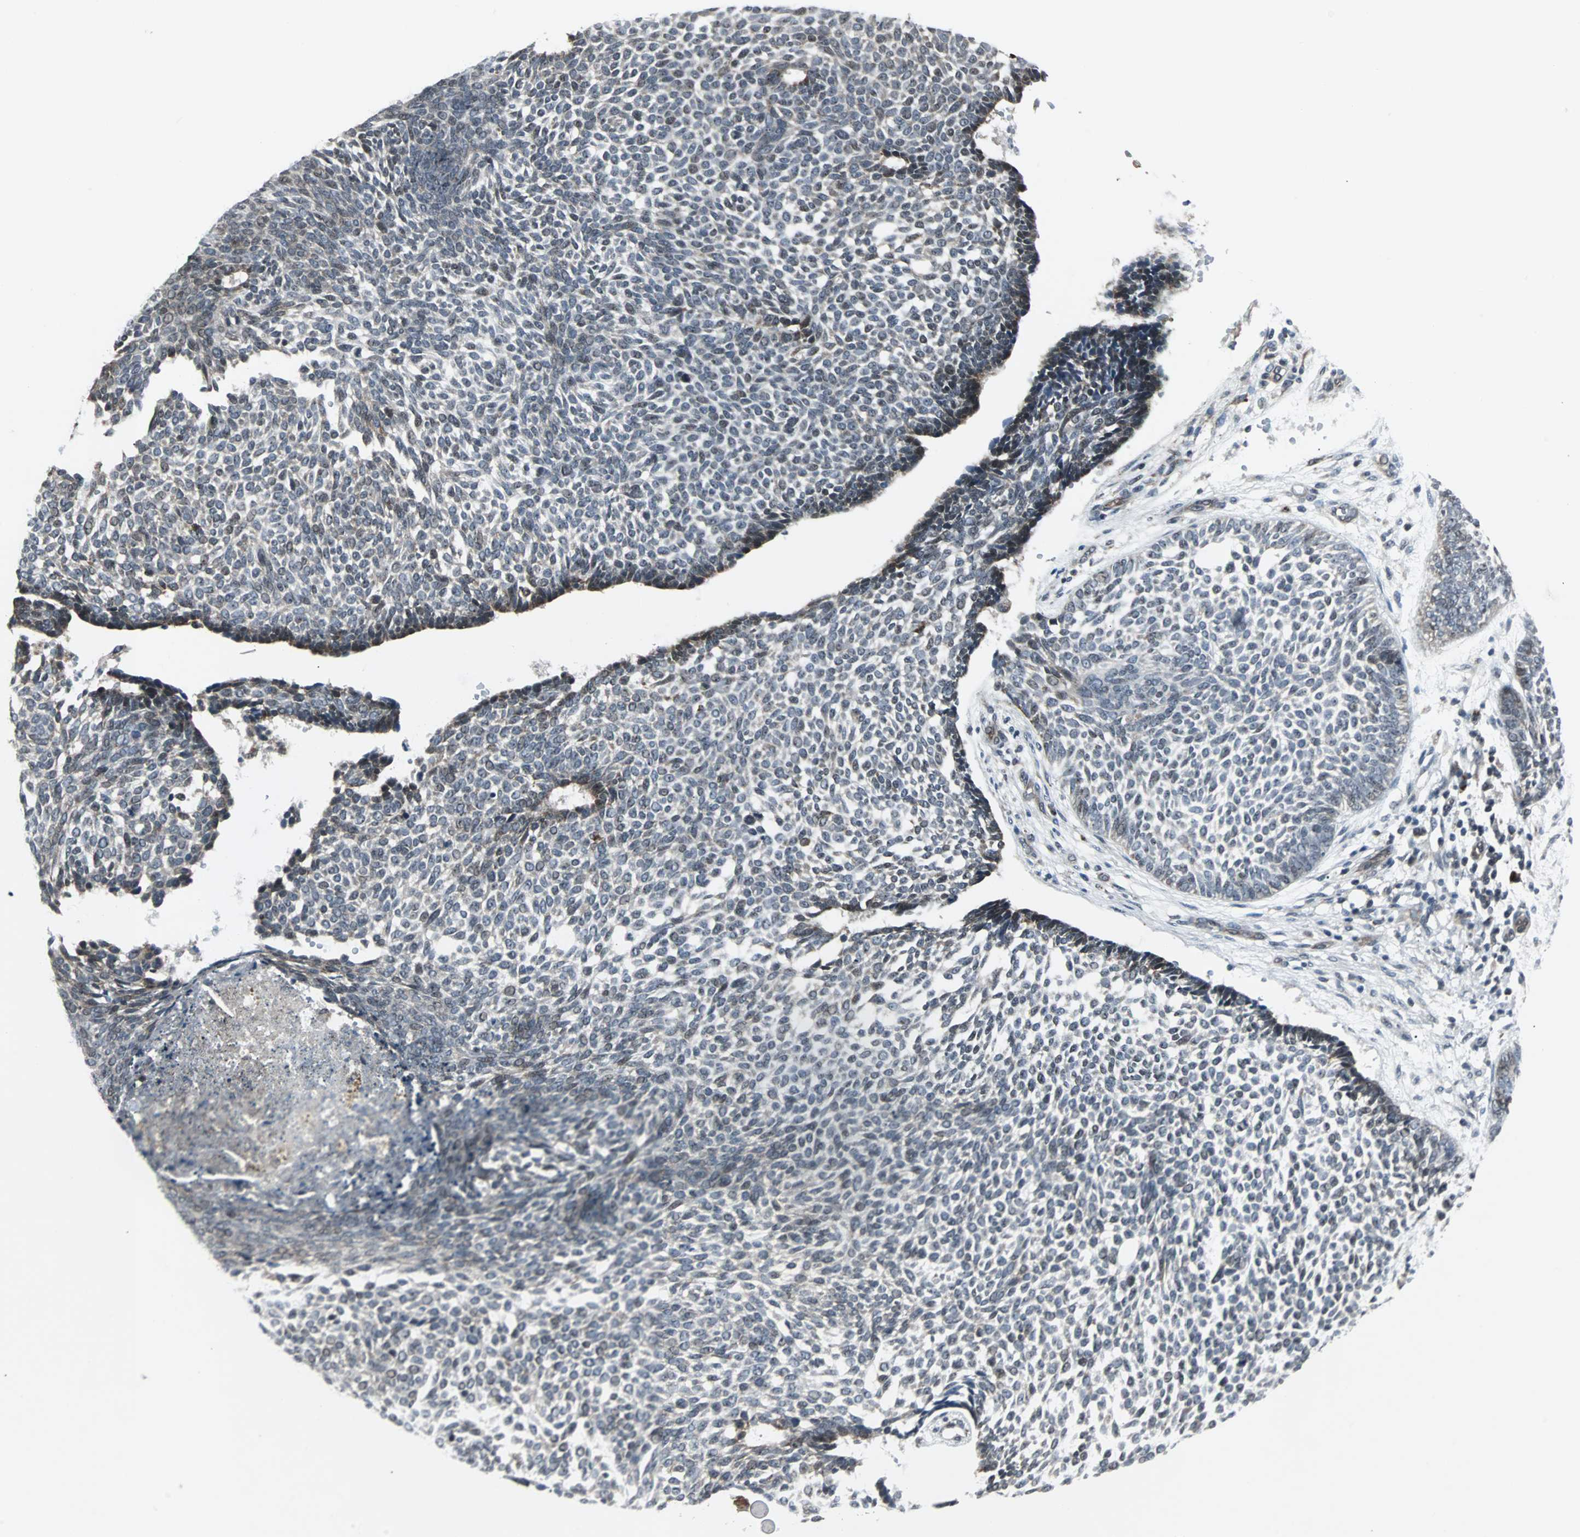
{"staining": {"intensity": "moderate", "quantity": "<25%", "location": "cytoplasmic/membranous"}, "tissue": "skin cancer", "cell_type": "Tumor cells", "image_type": "cancer", "snomed": [{"axis": "morphology", "description": "Normal tissue, NOS"}, {"axis": "morphology", "description": "Basal cell carcinoma"}, {"axis": "topography", "description": "Skin"}], "caption": "Skin basal cell carcinoma stained with DAB IHC reveals low levels of moderate cytoplasmic/membranous positivity in approximately <25% of tumor cells.", "gene": "MRPL40", "patient": {"sex": "male", "age": 87}}